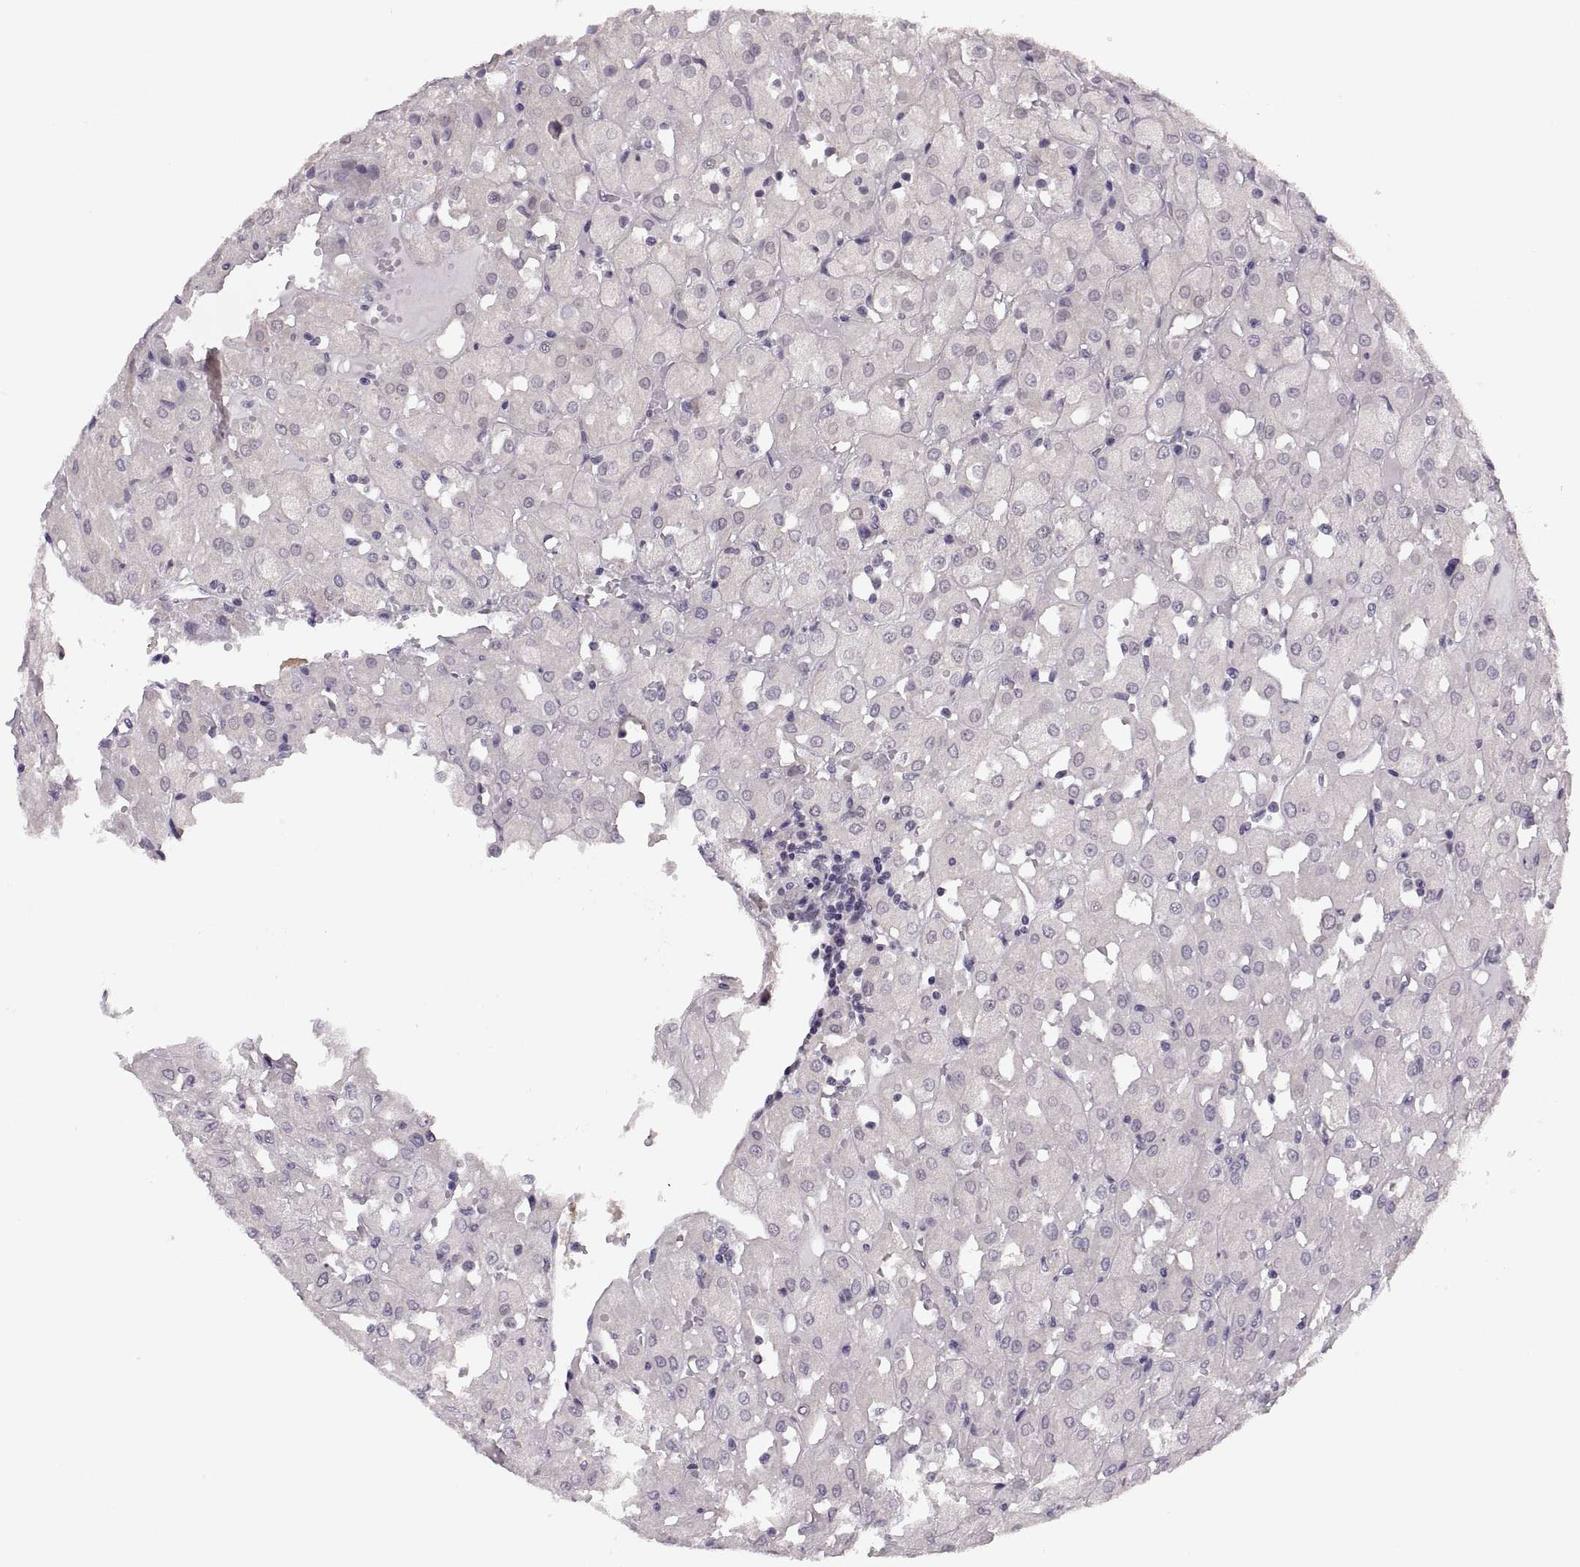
{"staining": {"intensity": "negative", "quantity": "none", "location": "none"}, "tissue": "renal cancer", "cell_type": "Tumor cells", "image_type": "cancer", "snomed": [{"axis": "morphology", "description": "Adenocarcinoma, NOS"}, {"axis": "topography", "description": "Kidney"}], "caption": "A photomicrograph of human adenocarcinoma (renal) is negative for staining in tumor cells.", "gene": "ADH6", "patient": {"sex": "male", "age": 72}}